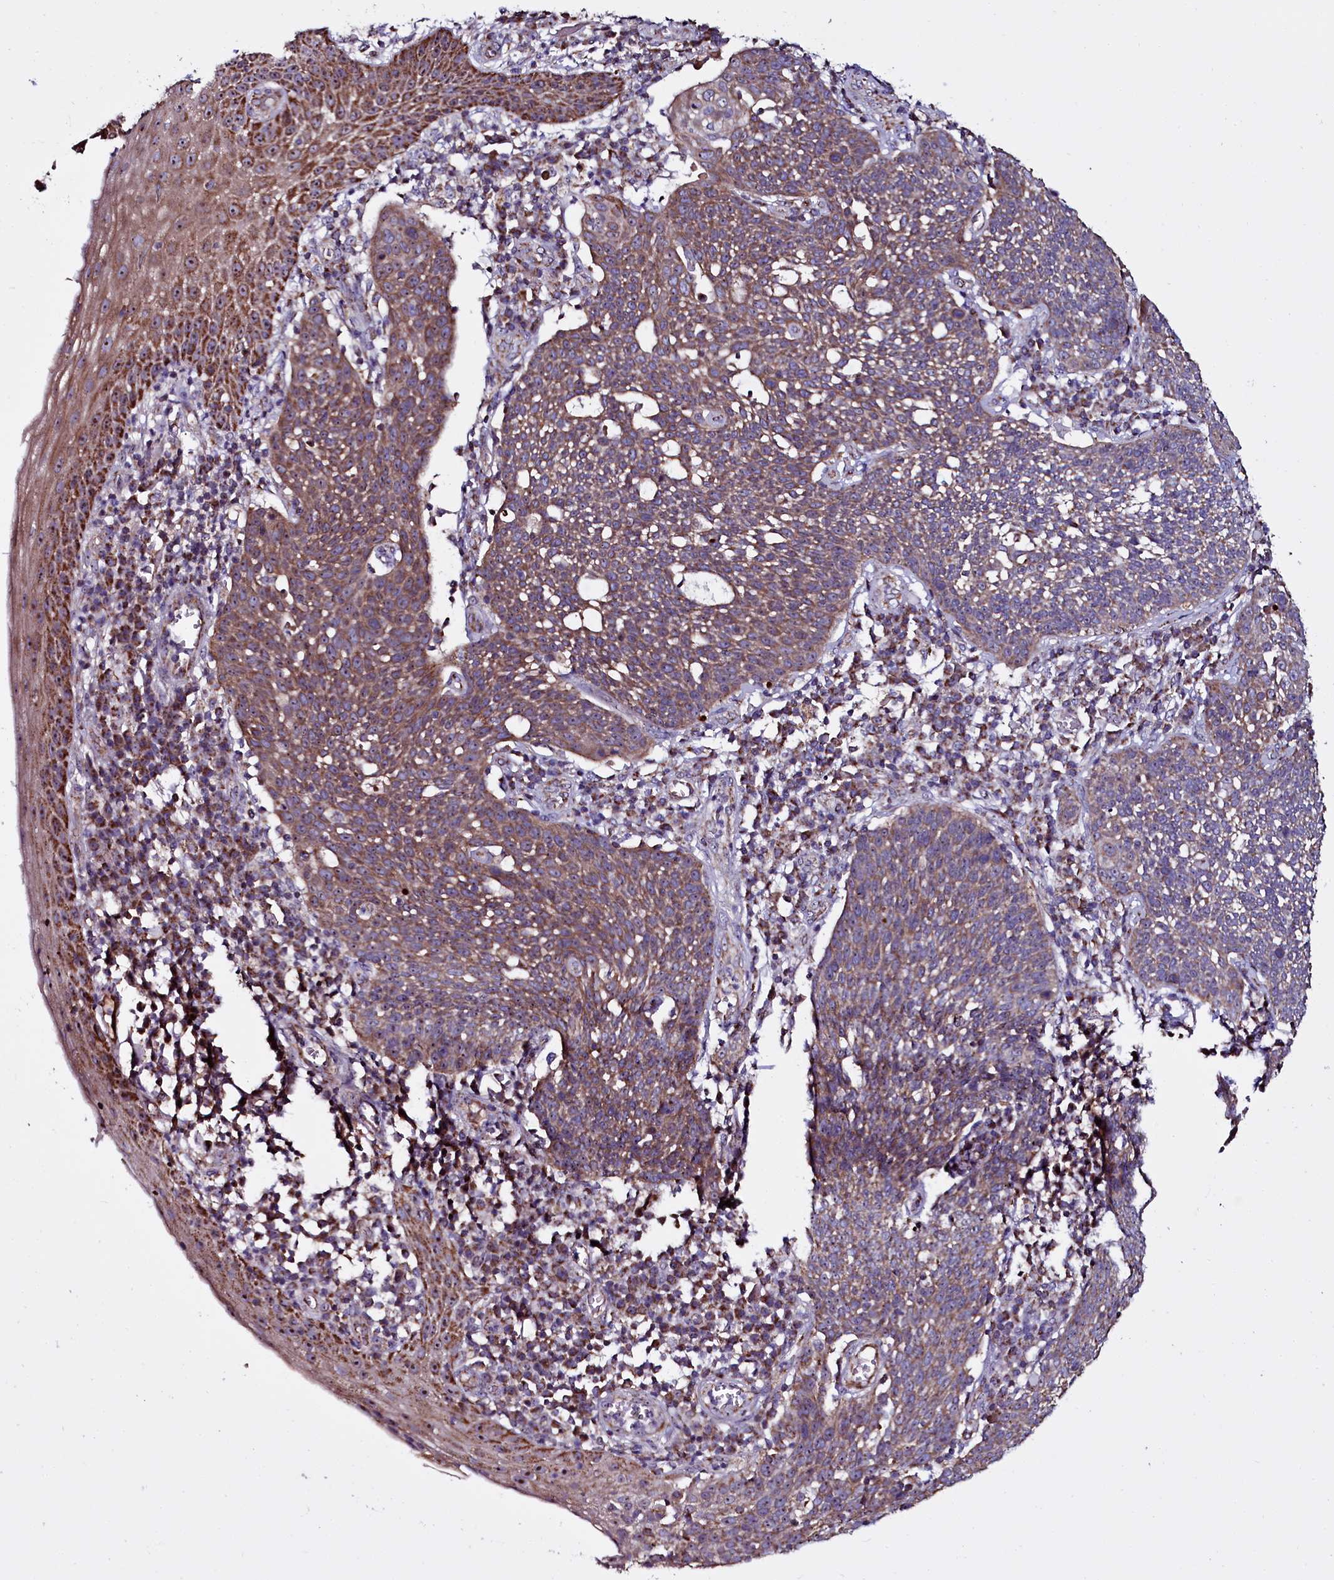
{"staining": {"intensity": "moderate", "quantity": ">75%", "location": "cytoplasmic/membranous"}, "tissue": "cervical cancer", "cell_type": "Tumor cells", "image_type": "cancer", "snomed": [{"axis": "morphology", "description": "Squamous cell carcinoma, NOS"}, {"axis": "topography", "description": "Cervix"}], "caption": "Immunohistochemical staining of cervical cancer displays medium levels of moderate cytoplasmic/membranous positivity in about >75% of tumor cells. The protein is stained brown, and the nuclei are stained in blue (DAB IHC with brightfield microscopy, high magnification).", "gene": "NAA80", "patient": {"sex": "female", "age": 34}}